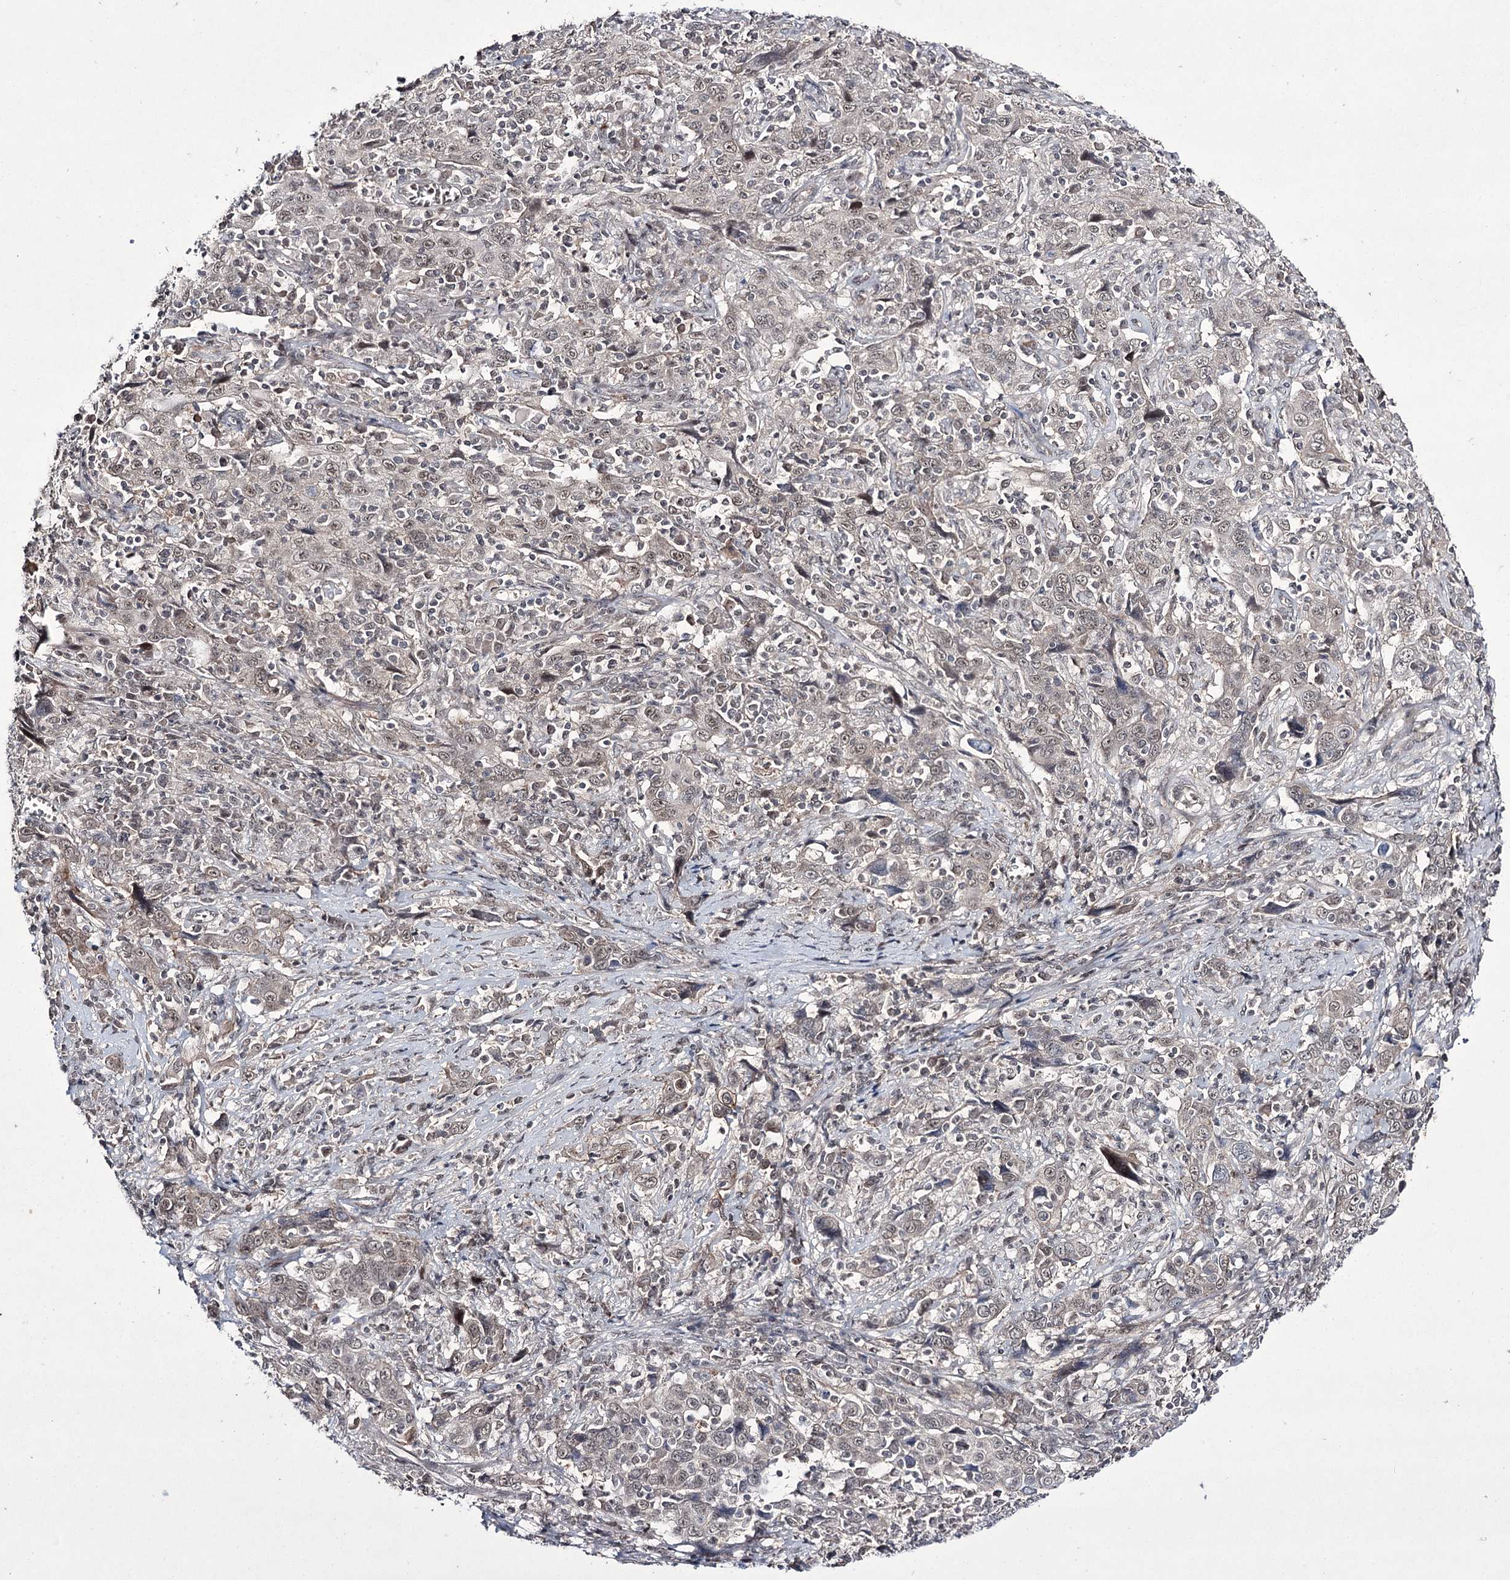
{"staining": {"intensity": "weak", "quantity": ">75%", "location": "nuclear"}, "tissue": "cervical cancer", "cell_type": "Tumor cells", "image_type": "cancer", "snomed": [{"axis": "morphology", "description": "Squamous cell carcinoma, NOS"}, {"axis": "topography", "description": "Cervix"}], "caption": "Cervical cancer tissue shows weak nuclear staining in approximately >75% of tumor cells, visualized by immunohistochemistry. Using DAB (brown) and hematoxylin (blue) stains, captured at high magnification using brightfield microscopy.", "gene": "HOXC11", "patient": {"sex": "female", "age": 46}}